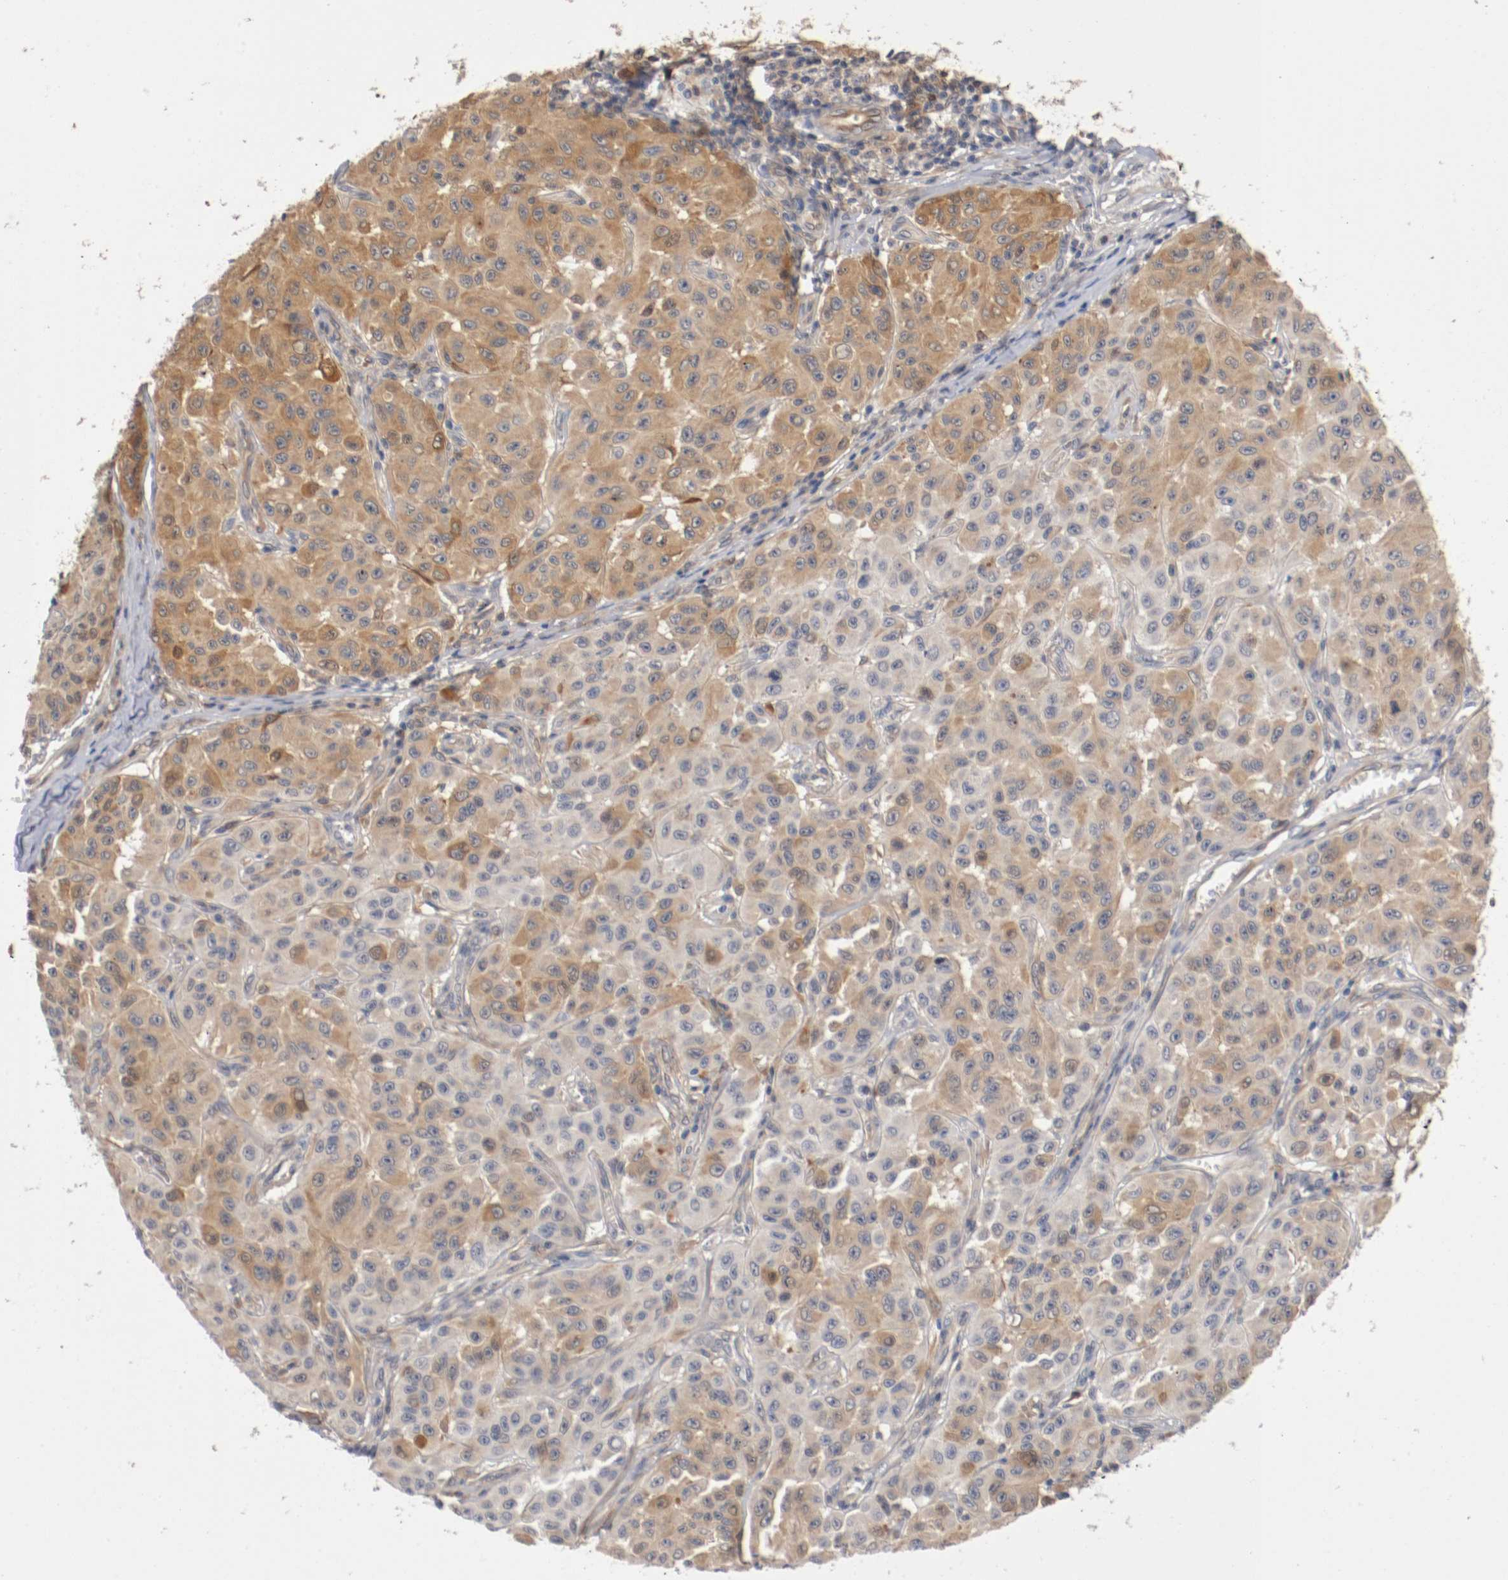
{"staining": {"intensity": "moderate", "quantity": "25%-75%", "location": "cytoplasmic/membranous"}, "tissue": "melanoma", "cell_type": "Tumor cells", "image_type": "cancer", "snomed": [{"axis": "morphology", "description": "Malignant melanoma, NOS"}, {"axis": "topography", "description": "Skin"}], "caption": "Melanoma stained for a protein (brown) exhibits moderate cytoplasmic/membranous positive positivity in approximately 25%-75% of tumor cells.", "gene": "RBM23", "patient": {"sex": "male", "age": 30}}